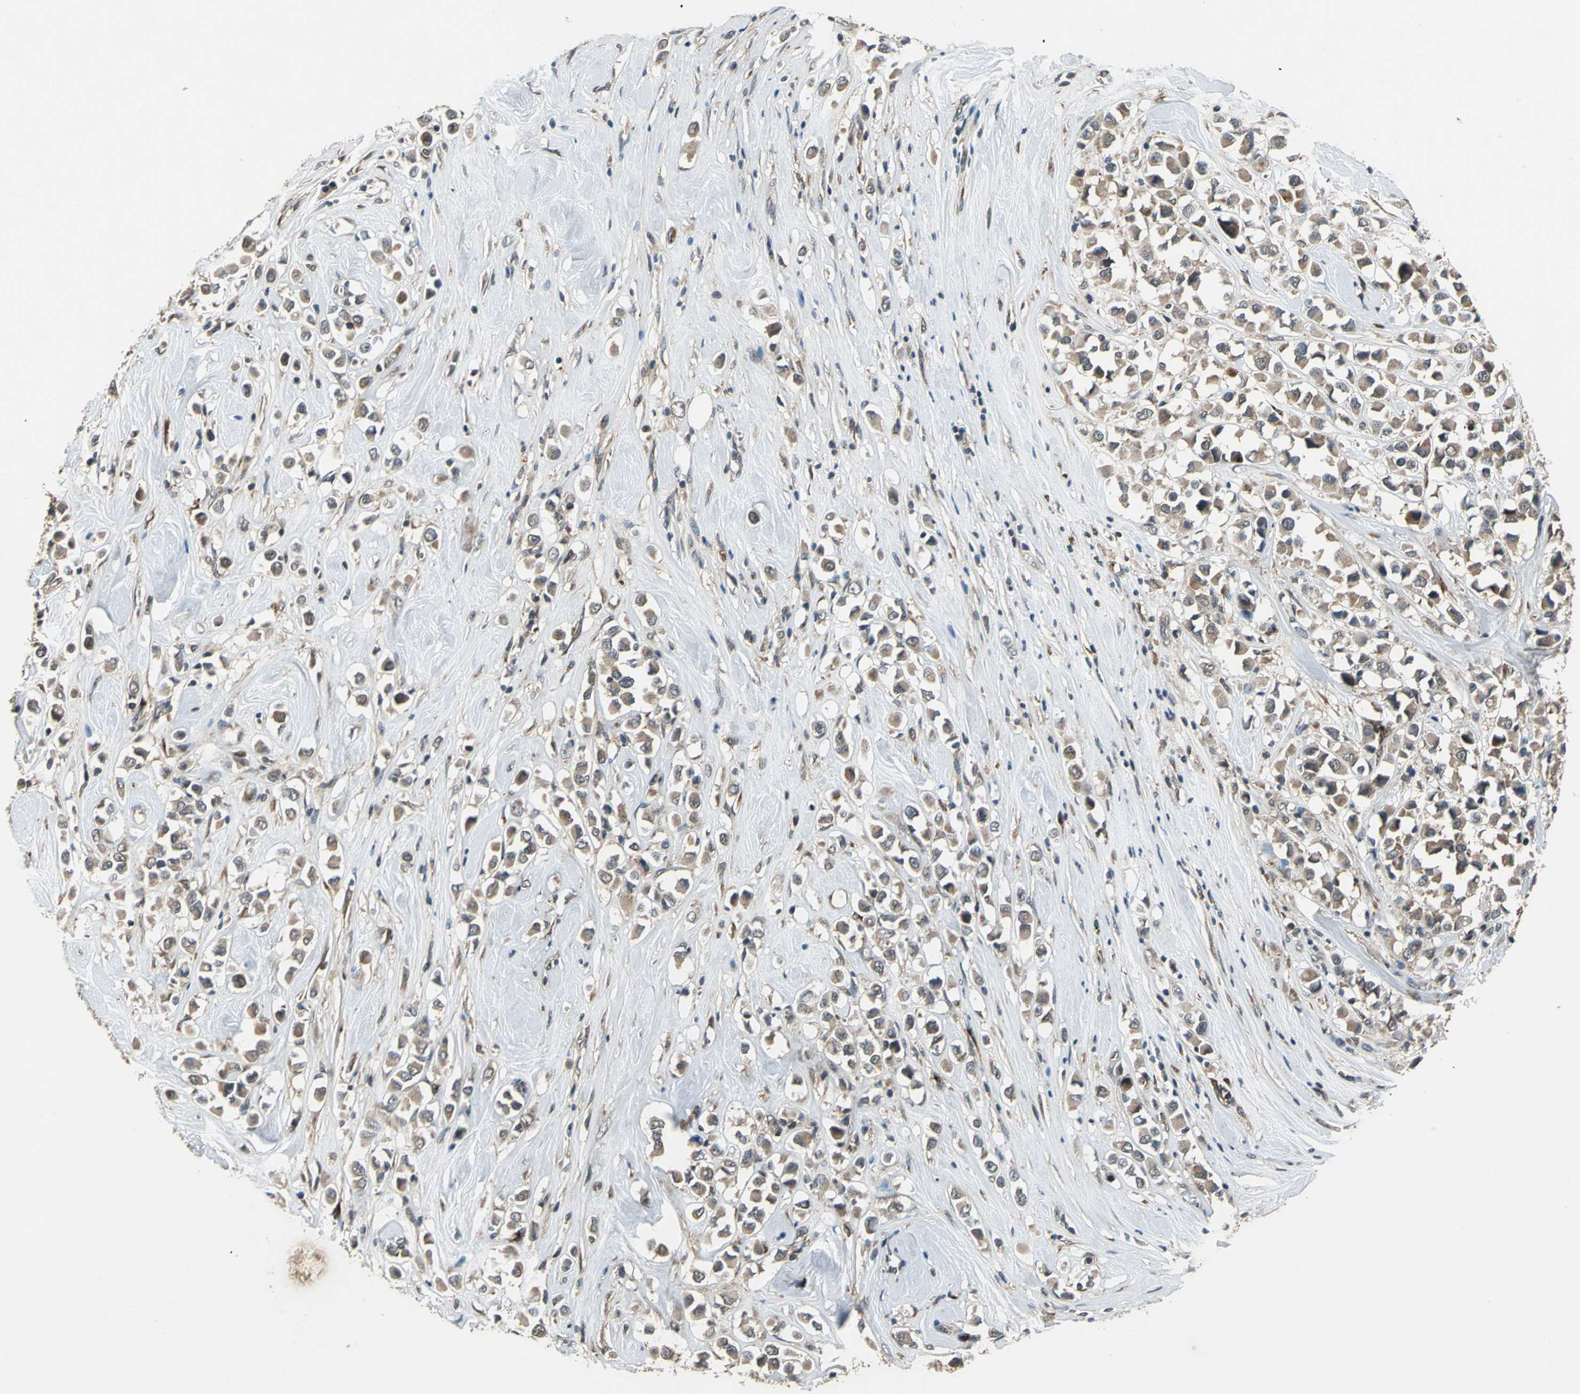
{"staining": {"intensity": "moderate", "quantity": ">75%", "location": "cytoplasmic/membranous"}, "tissue": "breast cancer", "cell_type": "Tumor cells", "image_type": "cancer", "snomed": [{"axis": "morphology", "description": "Duct carcinoma"}, {"axis": "topography", "description": "Breast"}], "caption": "This histopathology image shows breast cancer stained with IHC to label a protein in brown. The cytoplasmic/membranous of tumor cells show moderate positivity for the protein. Nuclei are counter-stained blue.", "gene": "NFKBIE", "patient": {"sex": "female", "age": 61}}